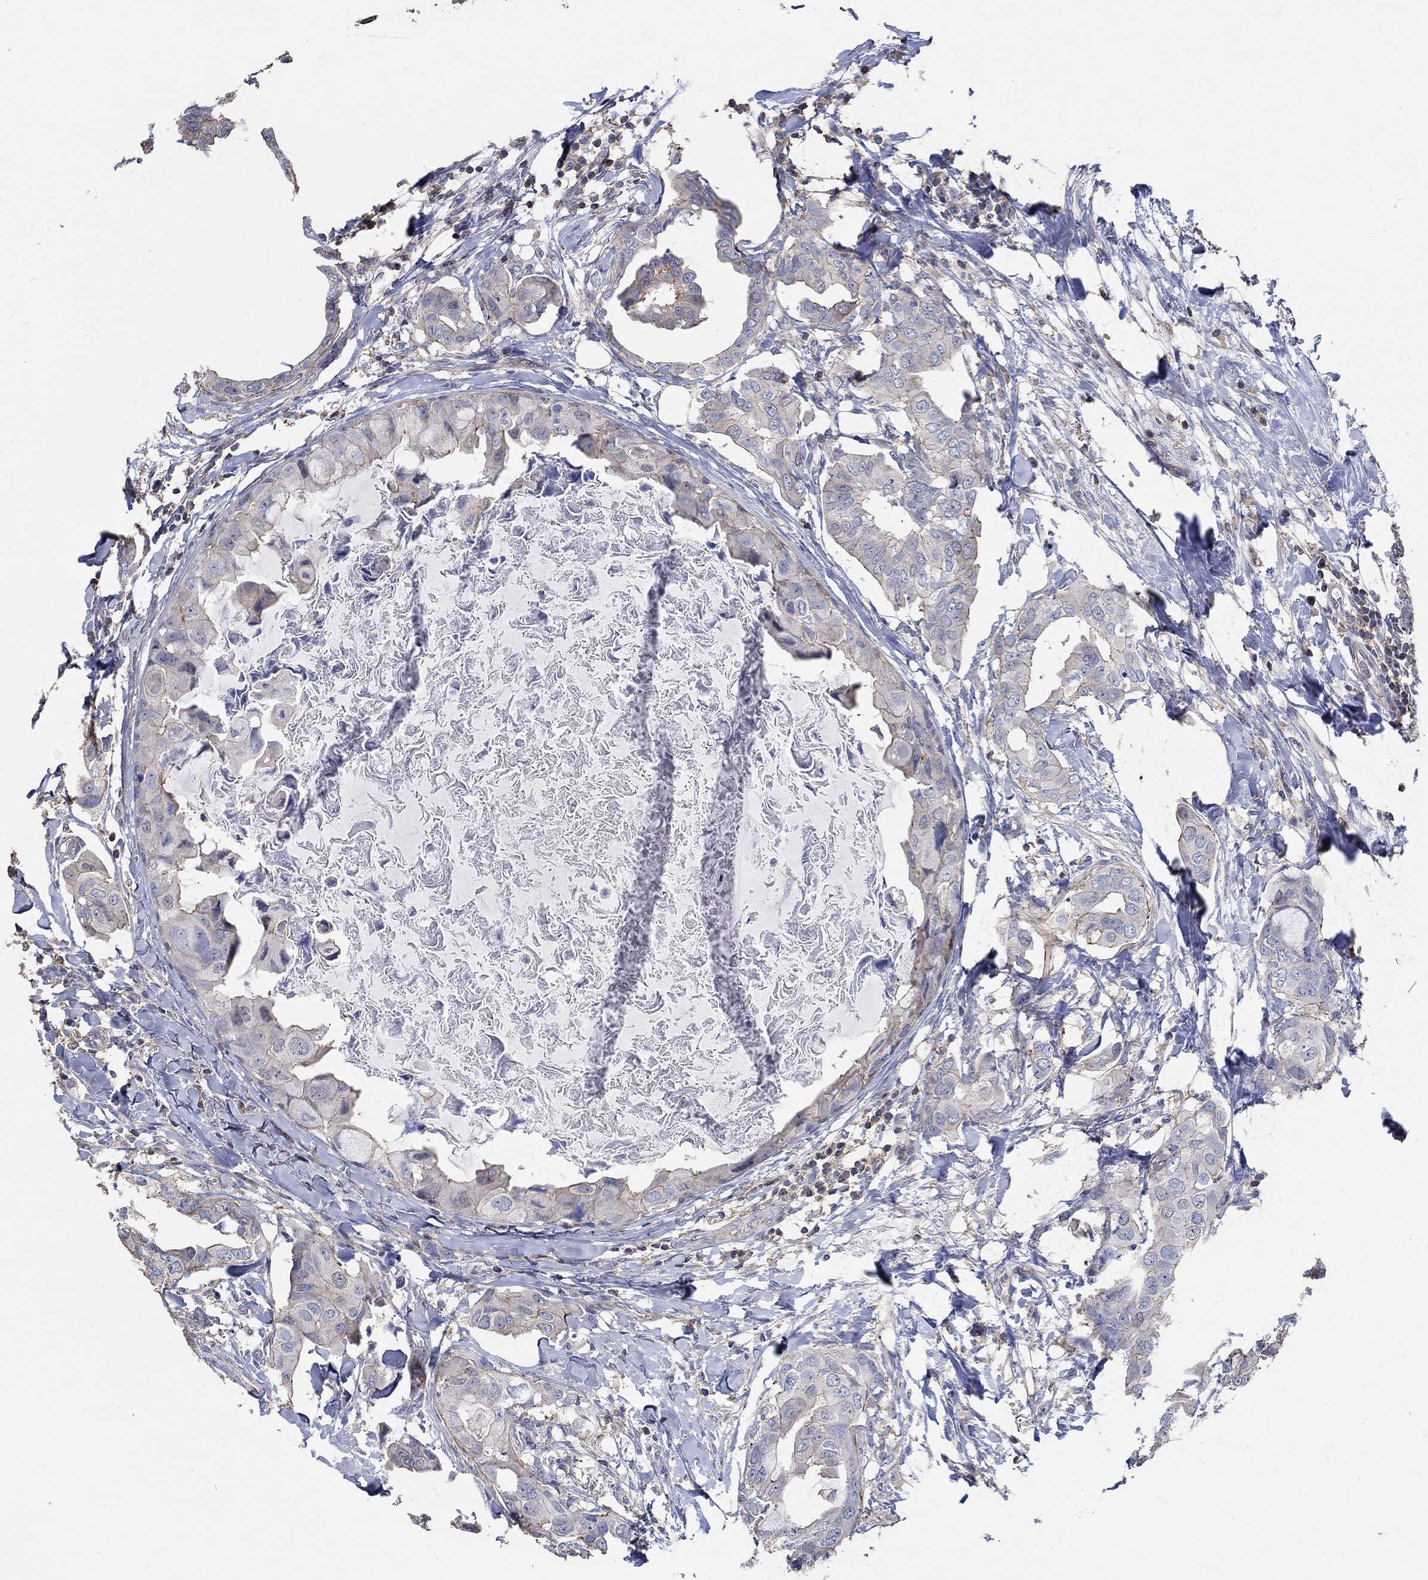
{"staining": {"intensity": "negative", "quantity": "none", "location": "none"}, "tissue": "breast cancer", "cell_type": "Tumor cells", "image_type": "cancer", "snomed": [{"axis": "morphology", "description": "Normal tissue, NOS"}, {"axis": "morphology", "description": "Duct carcinoma"}, {"axis": "topography", "description": "Breast"}], "caption": "Human breast cancer (invasive ductal carcinoma) stained for a protein using immunohistochemistry demonstrates no expression in tumor cells.", "gene": "TNFAIP8L3", "patient": {"sex": "female", "age": 40}}